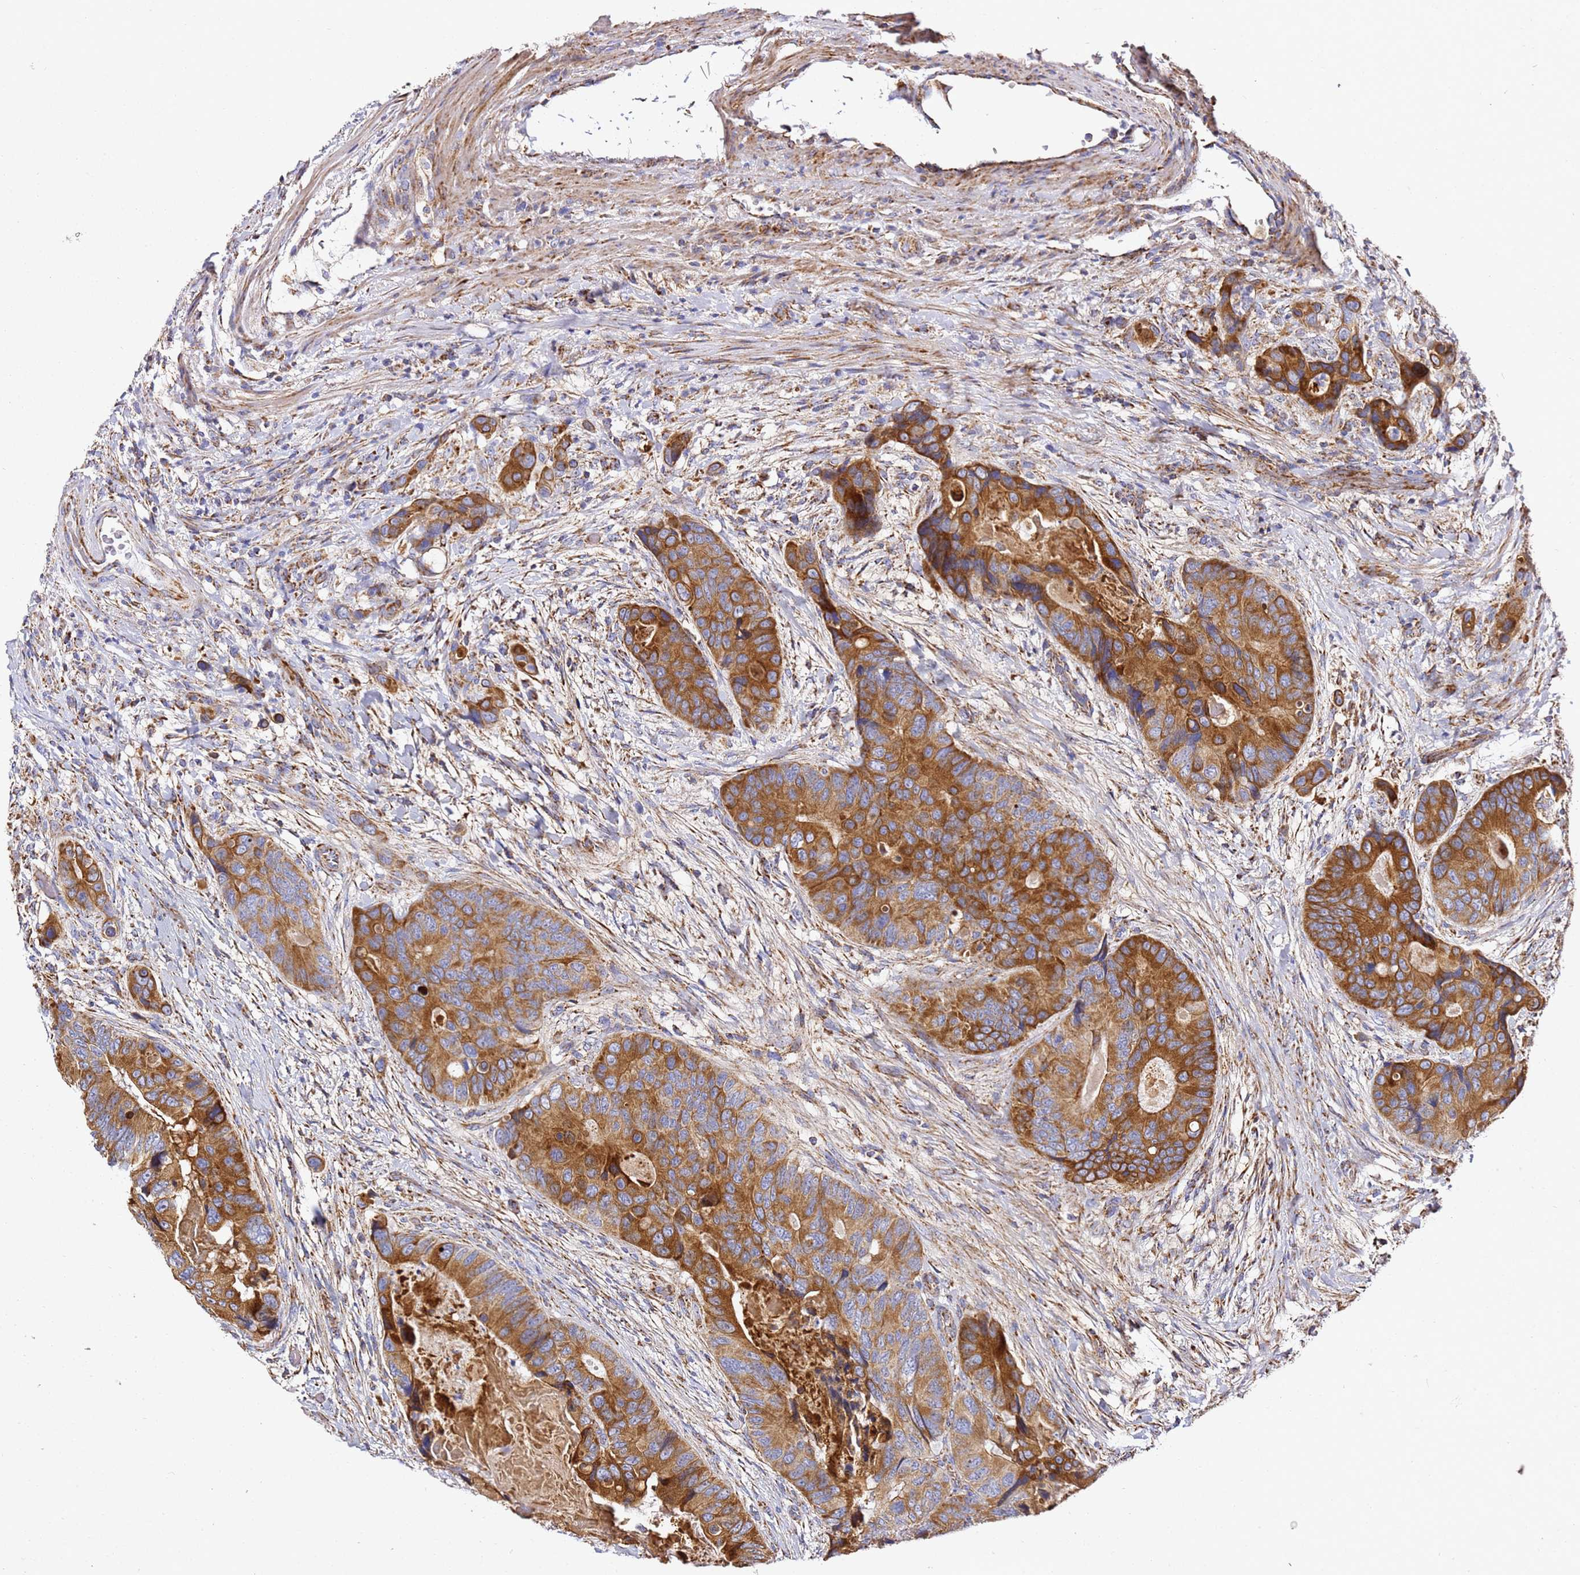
{"staining": {"intensity": "strong", "quantity": ">75%", "location": "cytoplasmic/membranous"}, "tissue": "colorectal cancer", "cell_type": "Tumor cells", "image_type": "cancer", "snomed": [{"axis": "morphology", "description": "Adenocarcinoma, NOS"}, {"axis": "topography", "description": "Colon"}], "caption": "Human colorectal cancer stained with a protein marker displays strong staining in tumor cells.", "gene": "NDUFA3", "patient": {"sex": "male", "age": 84}}